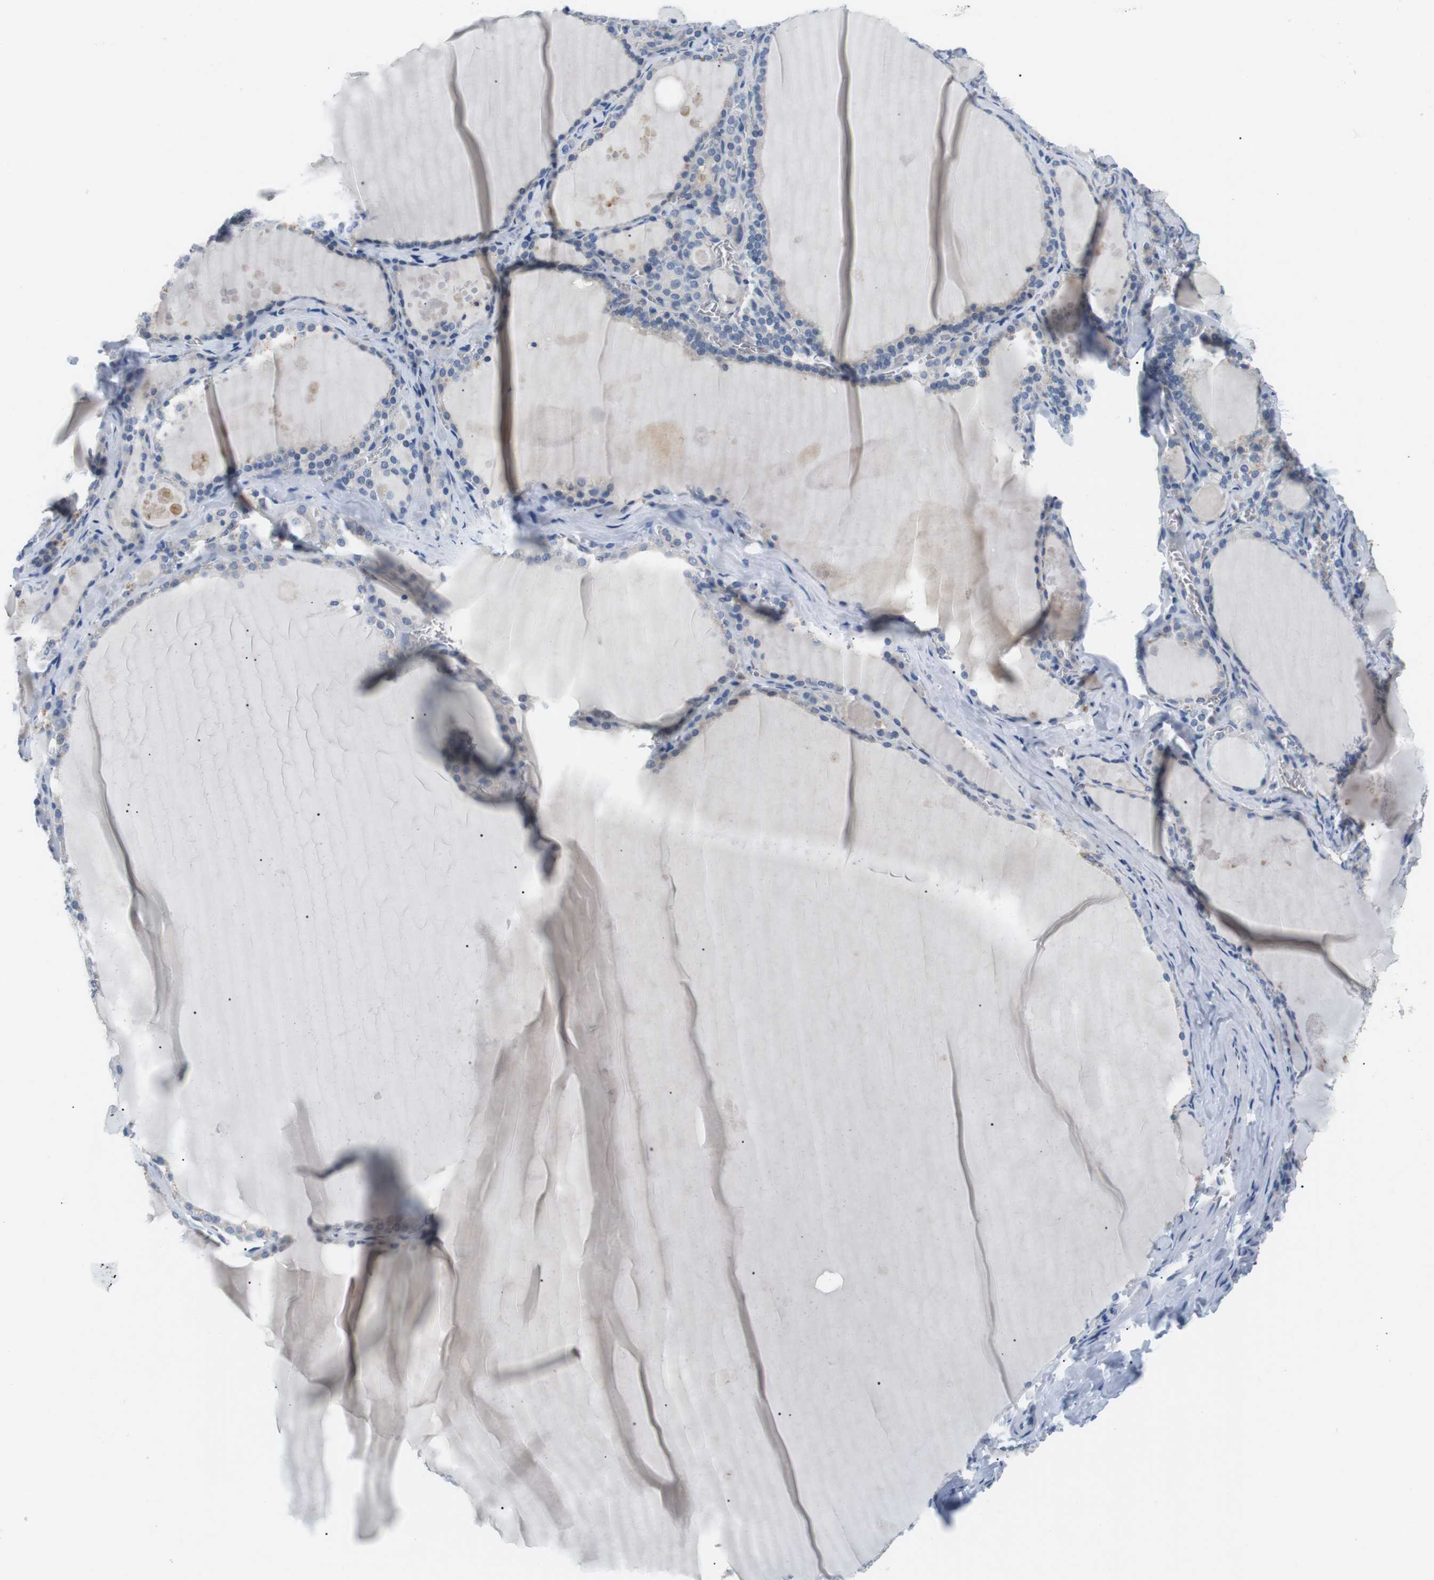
{"staining": {"intensity": "negative", "quantity": "none", "location": "none"}, "tissue": "thyroid gland", "cell_type": "Glandular cells", "image_type": "normal", "snomed": [{"axis": "morphology", "description": "Normal tissue, NOS"}, {"axis": "topography", "description": "Thyroid gland"}], "caption": "IHC micrograph of normal human thyroid gland stained for a protein (brown), which demonstrates no positivity in glandular cells. (DAB immunohistochemistry (IHC), high magnification).", "gene": "FCGRT", "patient": {"sex": "male", "age": 56}}